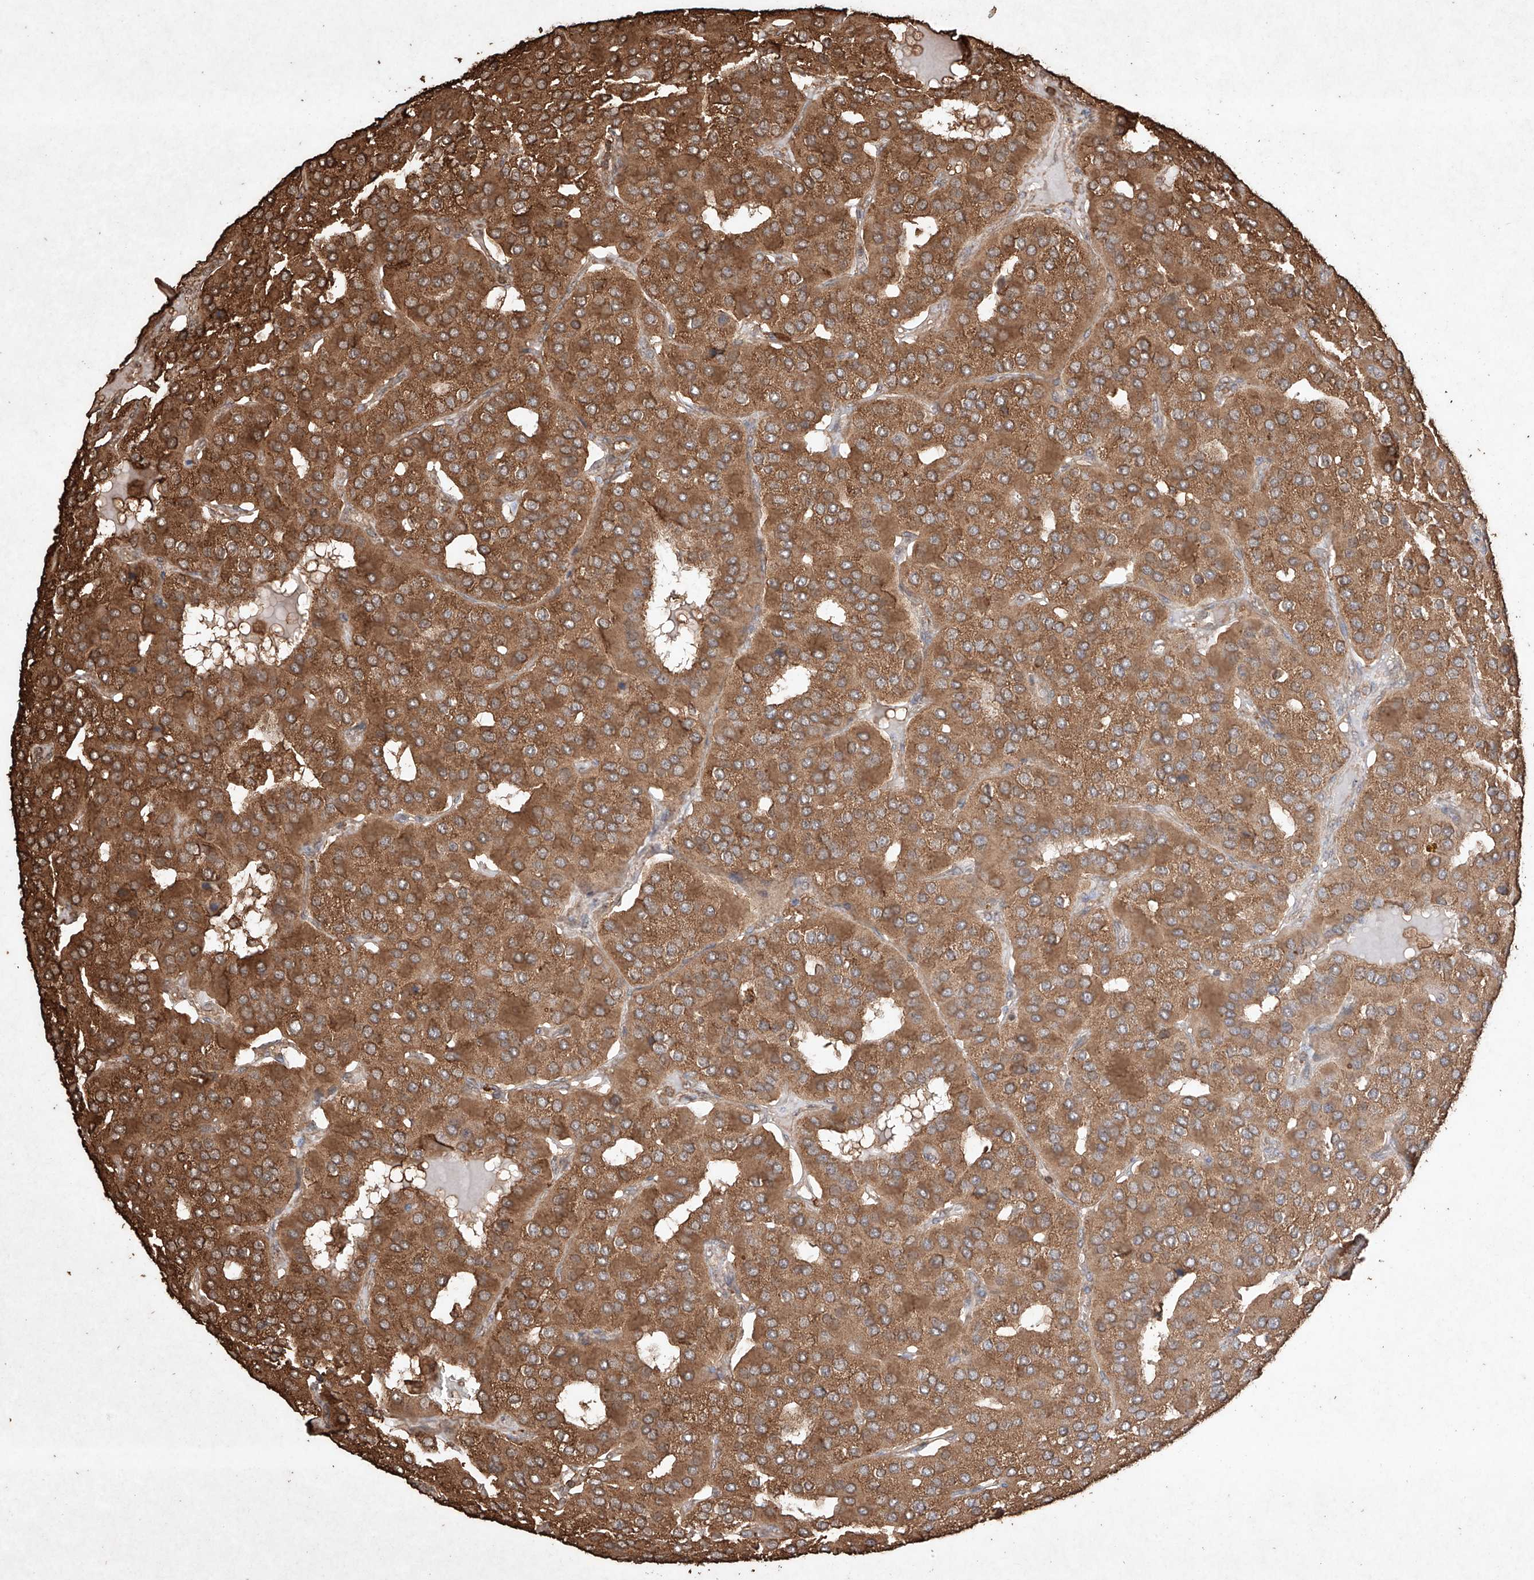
{"staining": {"intensity": "strong", "quantity": ">75%", "location": "cytoplasmic/membranous"}, "tissue": "parathyroid gland", "cell_type": "Glandular cells", "image_type": "normal", "snomed": [{"axis": "morphology", "description": "Normal tissue, NOS"}, {"axis": "morphology", "description": "Adenoma, NOS"}, {"axis": "topography", "description": "Parathyroid gland"}], "caption": "This micrograph exhibits immunohistochemistry (IHC) staining of normal parathyroid gland, with high strong cytoplasmic/membranous staining in approximately >75% of glandular cells.", "gene": "M6PR", "patient": {"sex": "female", "age": 86}}